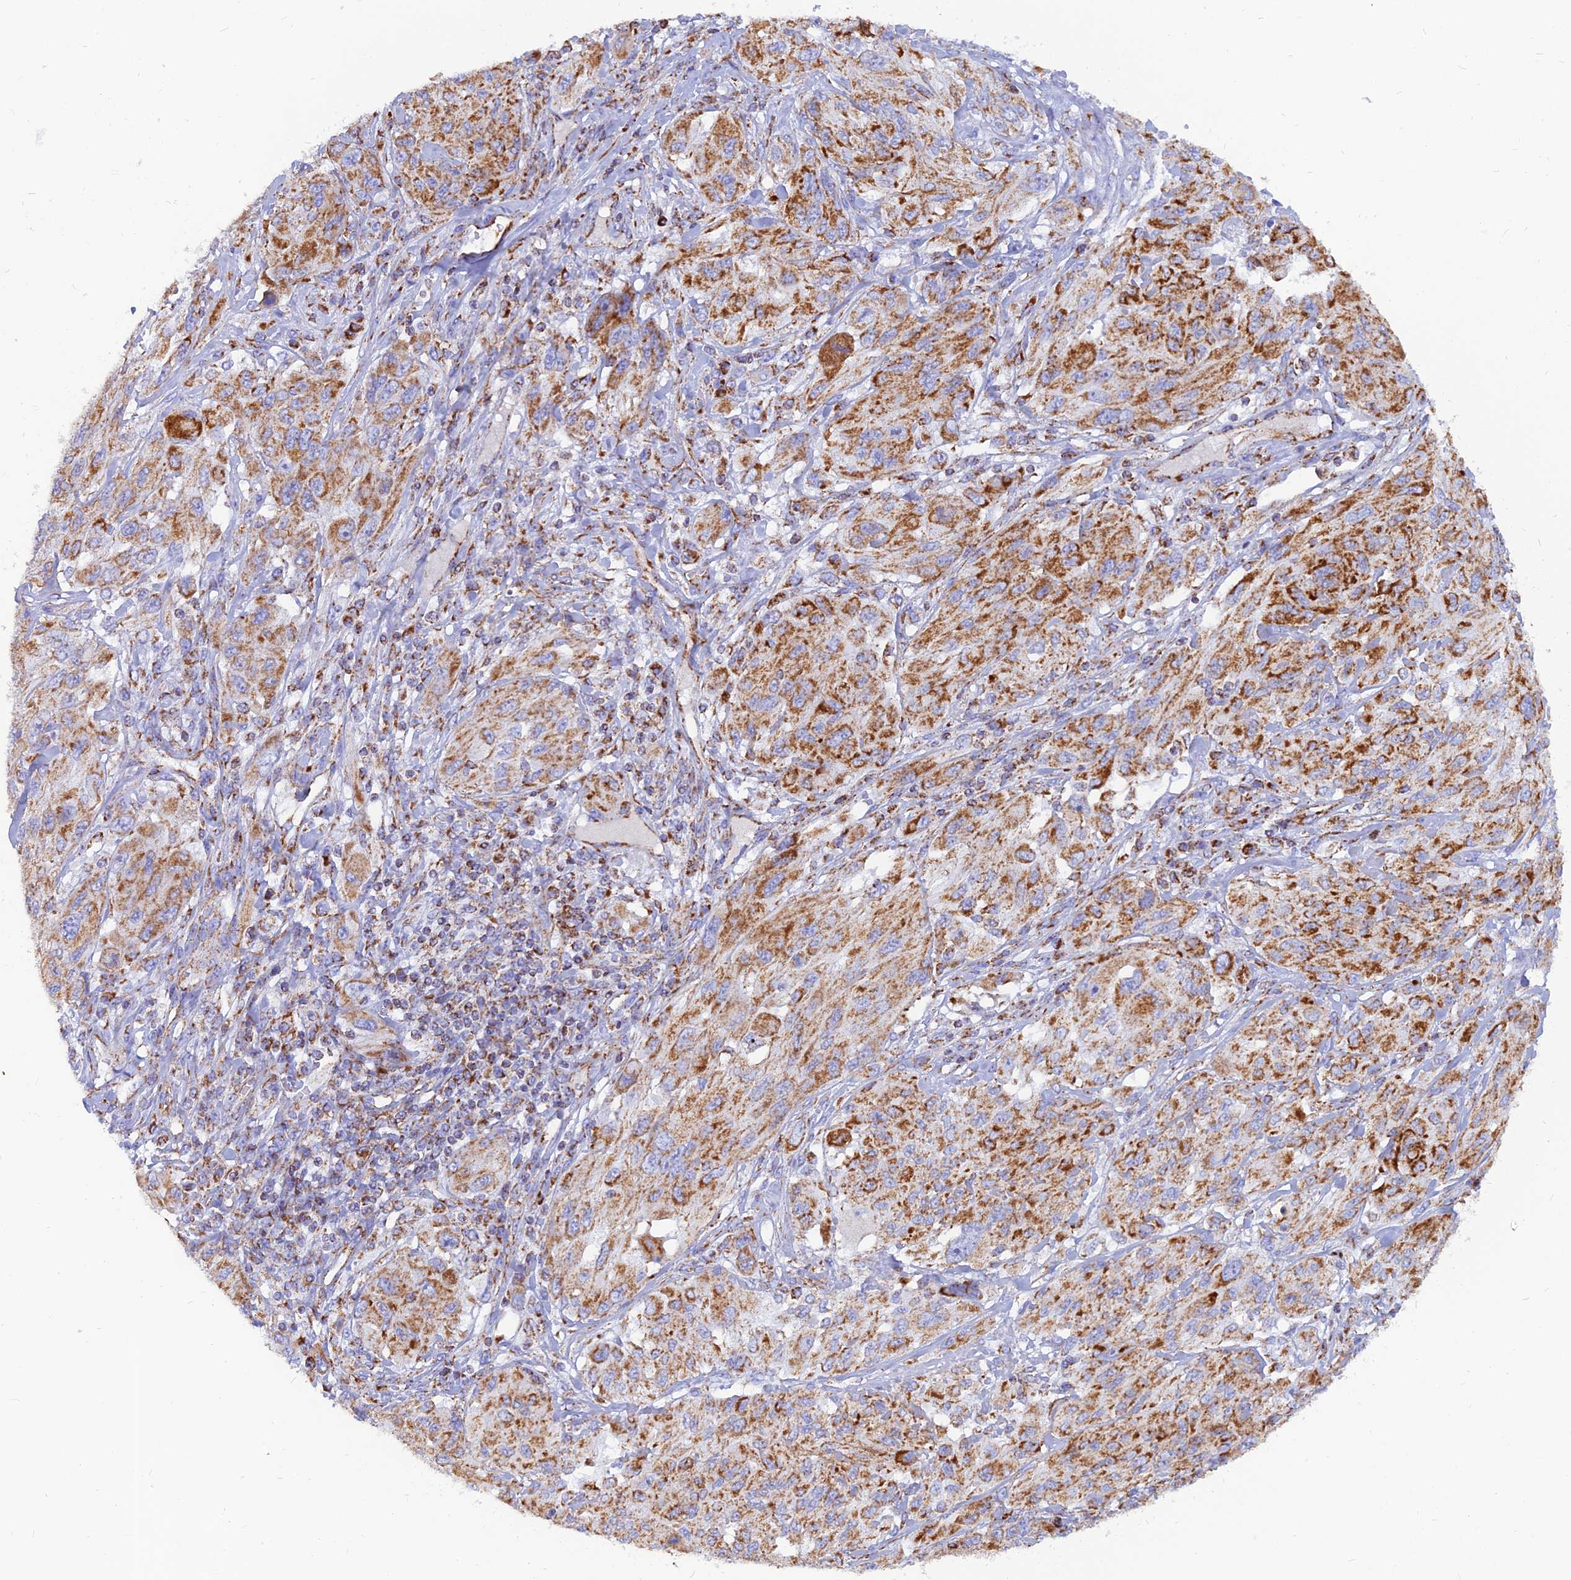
{"staining": {"intensity": "strong", "quantity": ">75%", "location": "cytoplasmic/membranous"}, "tissue": "melanoma", "cell_type": "Tumor cells", "image_type": "cancer", "snomed": [{"axis": "morphology", "description": "Malignant melanoma, NOS"}, {"axis": "topography", "description": "Skin"}], "caption": "This micrograph shows immunohistochemistry (IHC) staining of human malignant melanoma, with high strong cytoplasmic/membranous positivity in about >75% of tumor cells.", "gene": "NDUFB6", "patient": {"sex": "female", "age": 91}}